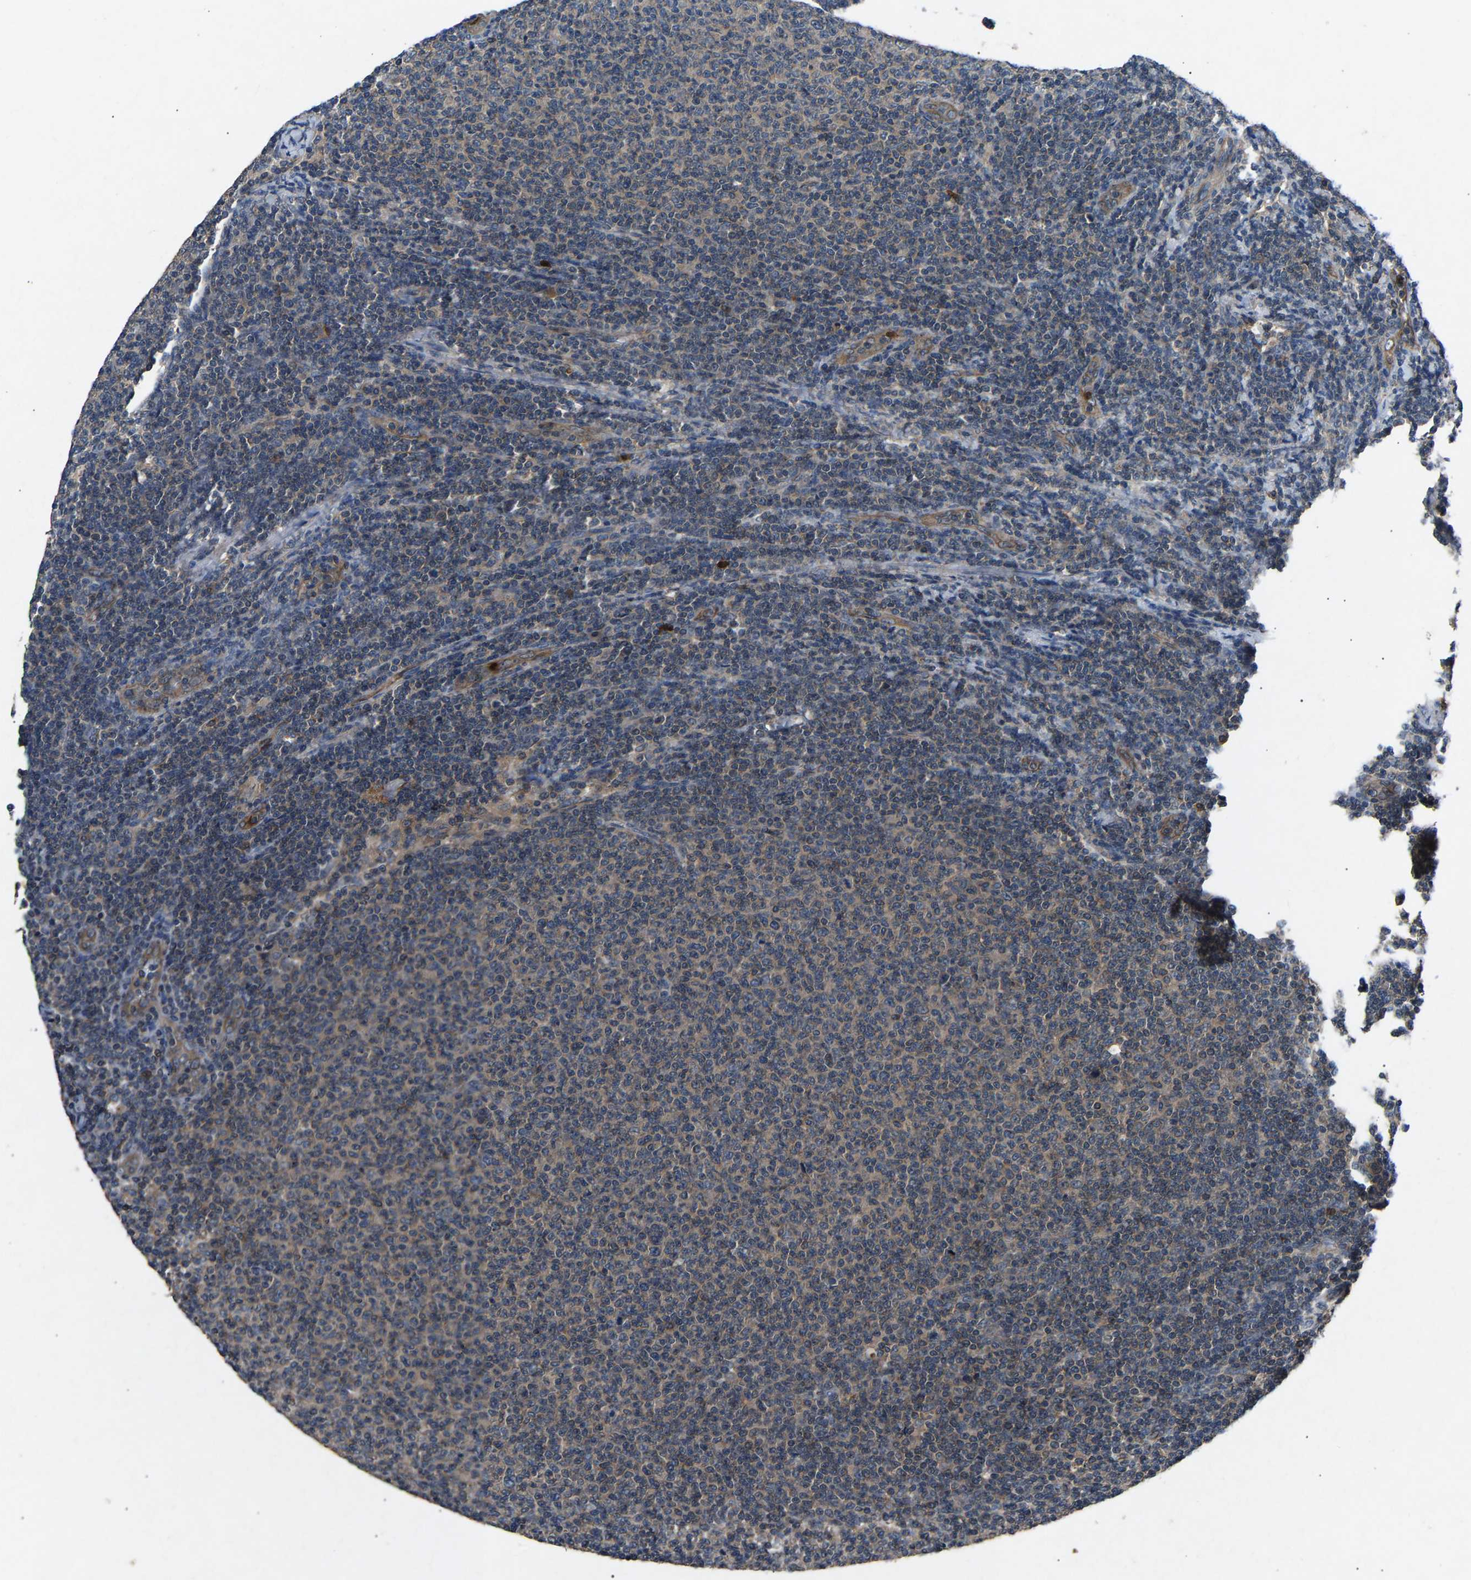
{"staining": {"intensity": "negative", "quantity": "none", "location": "none"}, "tissue": "lymphoma", "cell_type": "Tumor cells", "image_type": "cancer", "snomed": [{"axis": "morphology", "description": "Malignant lymphoma, non-Hodgkin's type, Low grade"}, {"axis": "topography", "description": "Lymph node"}], "caption": "High power microscopy micrograph of an IHC micrograph of lymphoma, revealing no significant expression in tumor cells.", "gene": "PPID", "patient": {"sex": "male", "age": 66}}